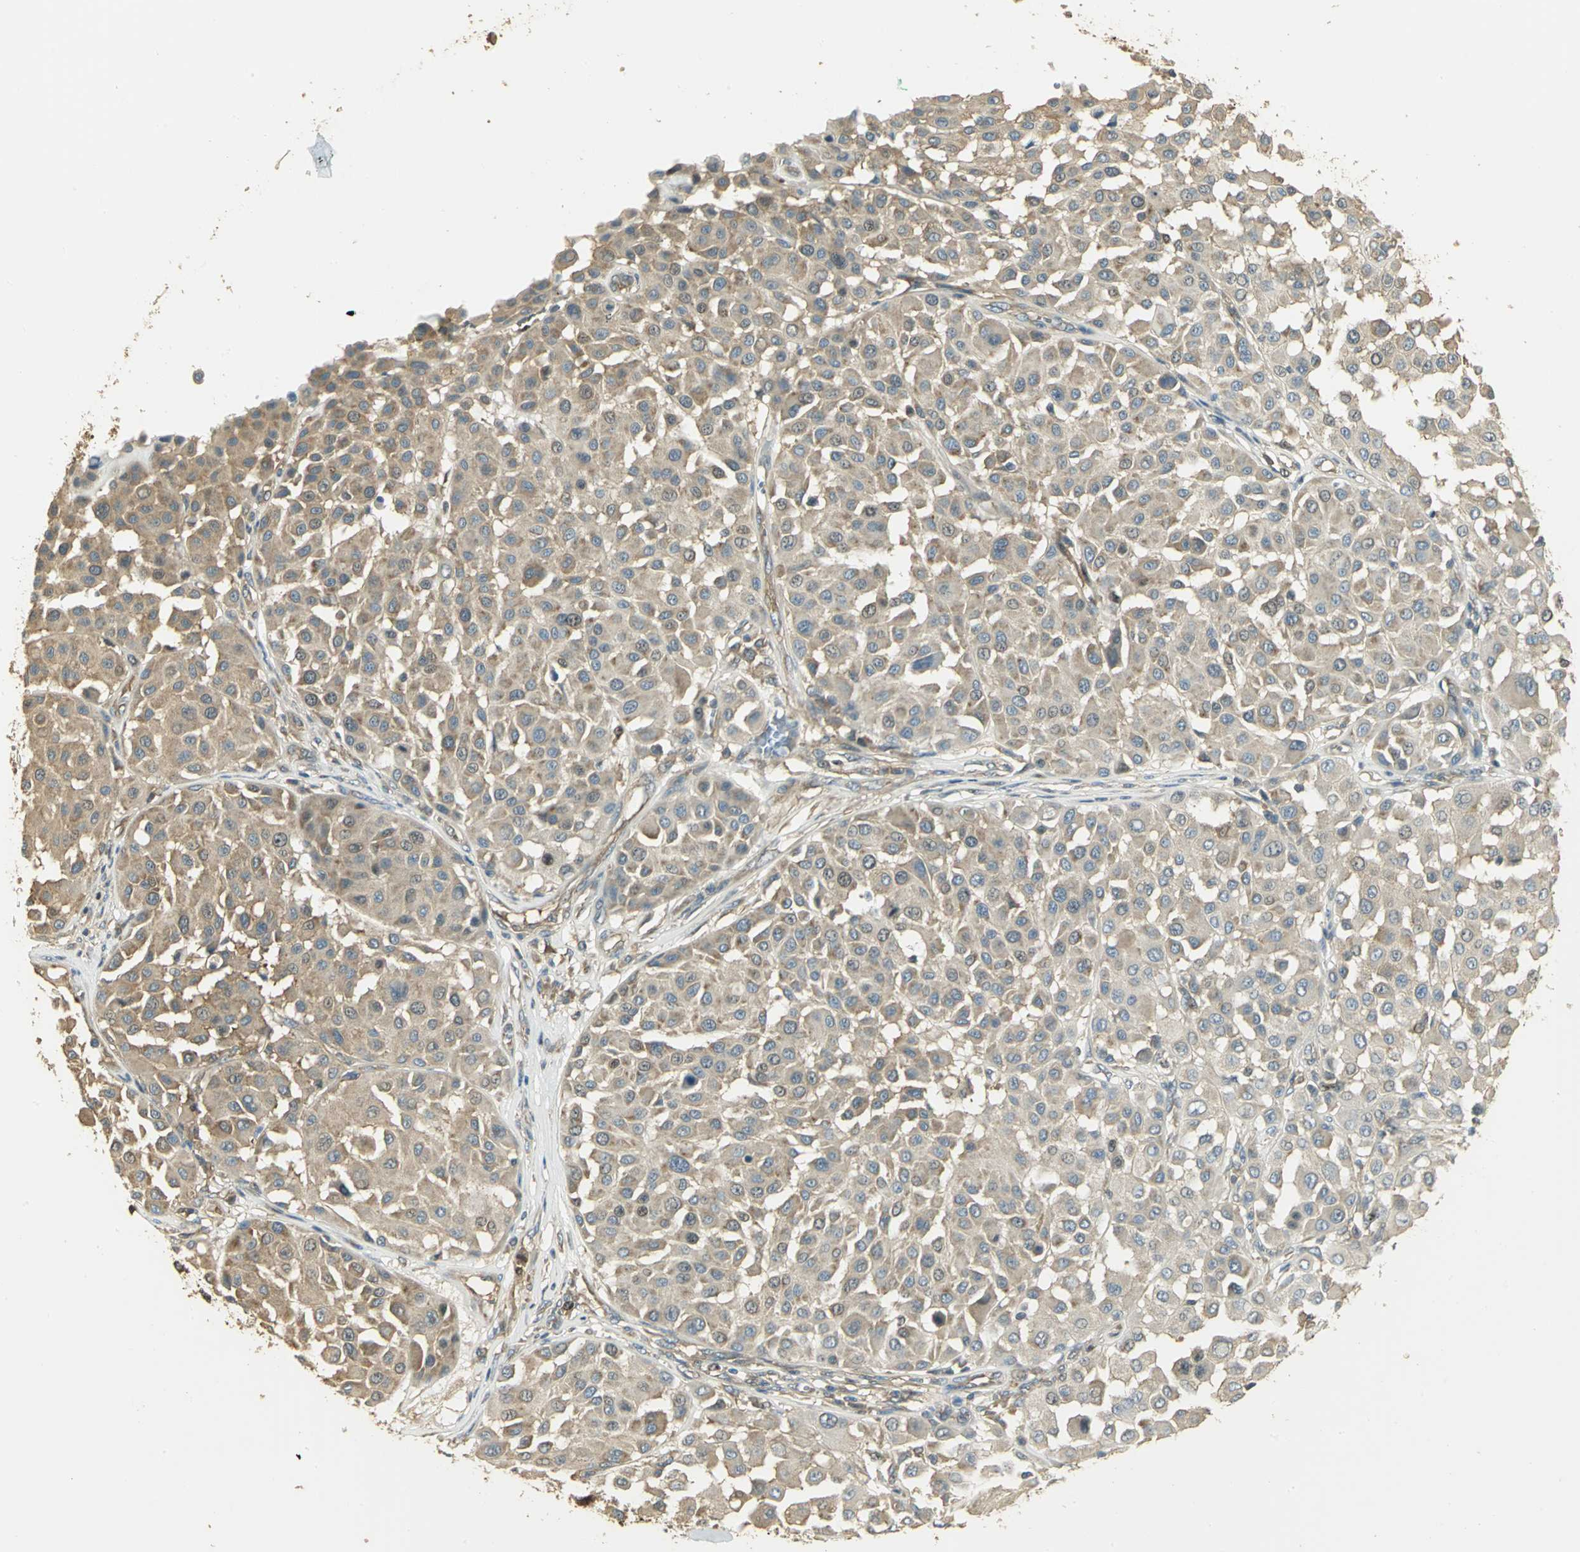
{"staining": {"intensity": "moderate", "quantity": ">75%", "location": "cytoplasmic/membranous"}, "tissue": "melanoma", "cell_type": "Tumor cells", "image_type": "cancer", "snomed": [{"axis": "morphology", "description": "Malignant melanoma, Metastatic site"}, {"axis": "topography", "description": "Soft tissue"}], "caption": "Melanoma stained with a brown dye reveals moderate cytoplasmic/membranous positive staining in approximately >75% of tumor cells.", "gene": "RARS1", "patient": {"sex": "male", "age": 41}}